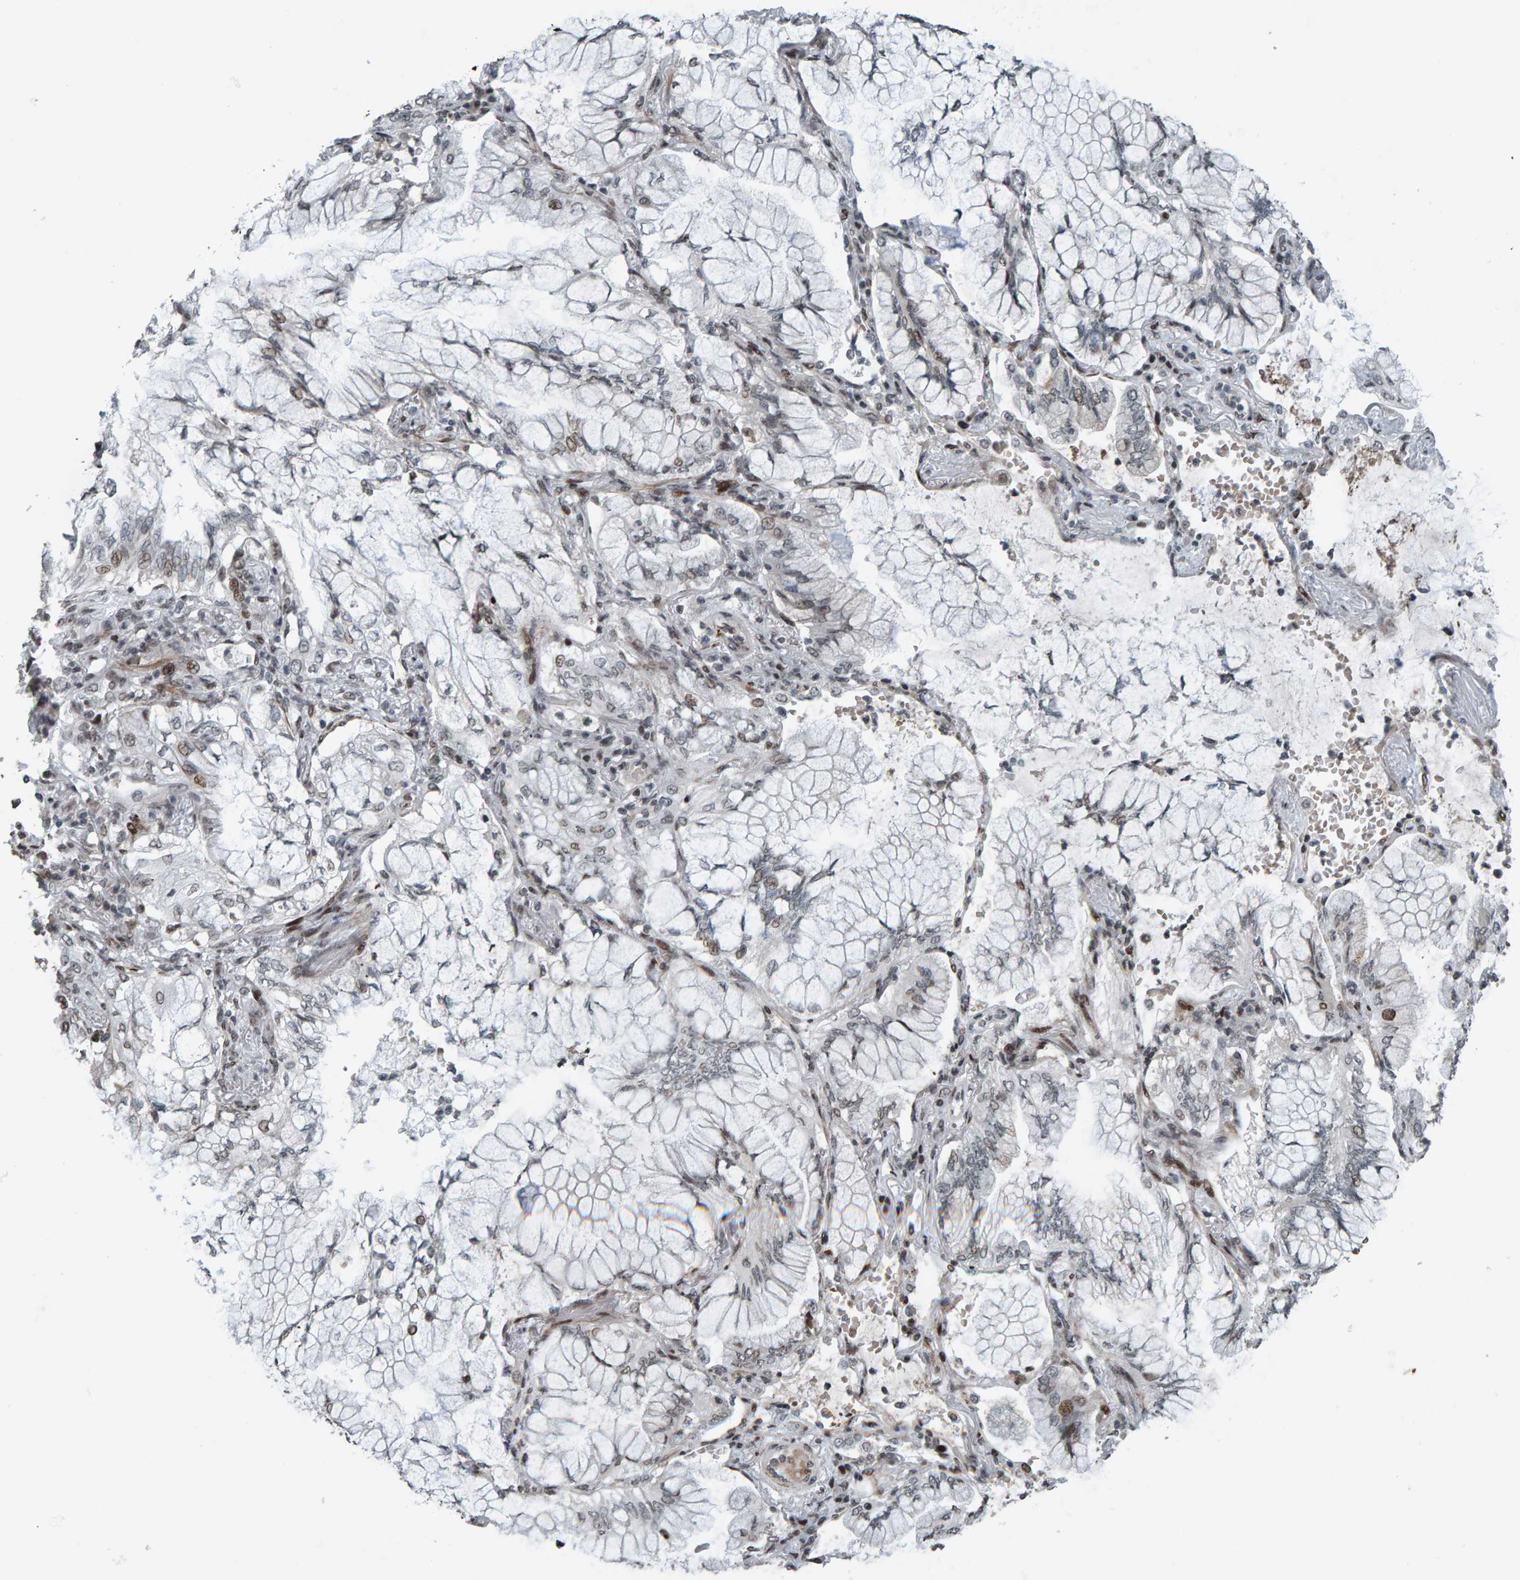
{"staining": {"intensity": "weak", "quantity": "<25%", "location": "nuclear"}, "tissue": "lung cancer", "cell_type": "Tumor cells", "image_type": "cancer", "snomed": [{"axis": "morphology", "description": "Adenocarcinoma, NOS"}, {"axis": "topography", "description": "Lung"}], "caption": "This is a photomicrograph of IHC staining of lung adenocarcinoma, which shows no staining in tumor cells. (DAB (3,3'-diaminobenzidine) IHC visualized using brightfield microscopy, high magnification).", "gene": "ZNF366", "patient": {"sex": "female", "age": 70}}